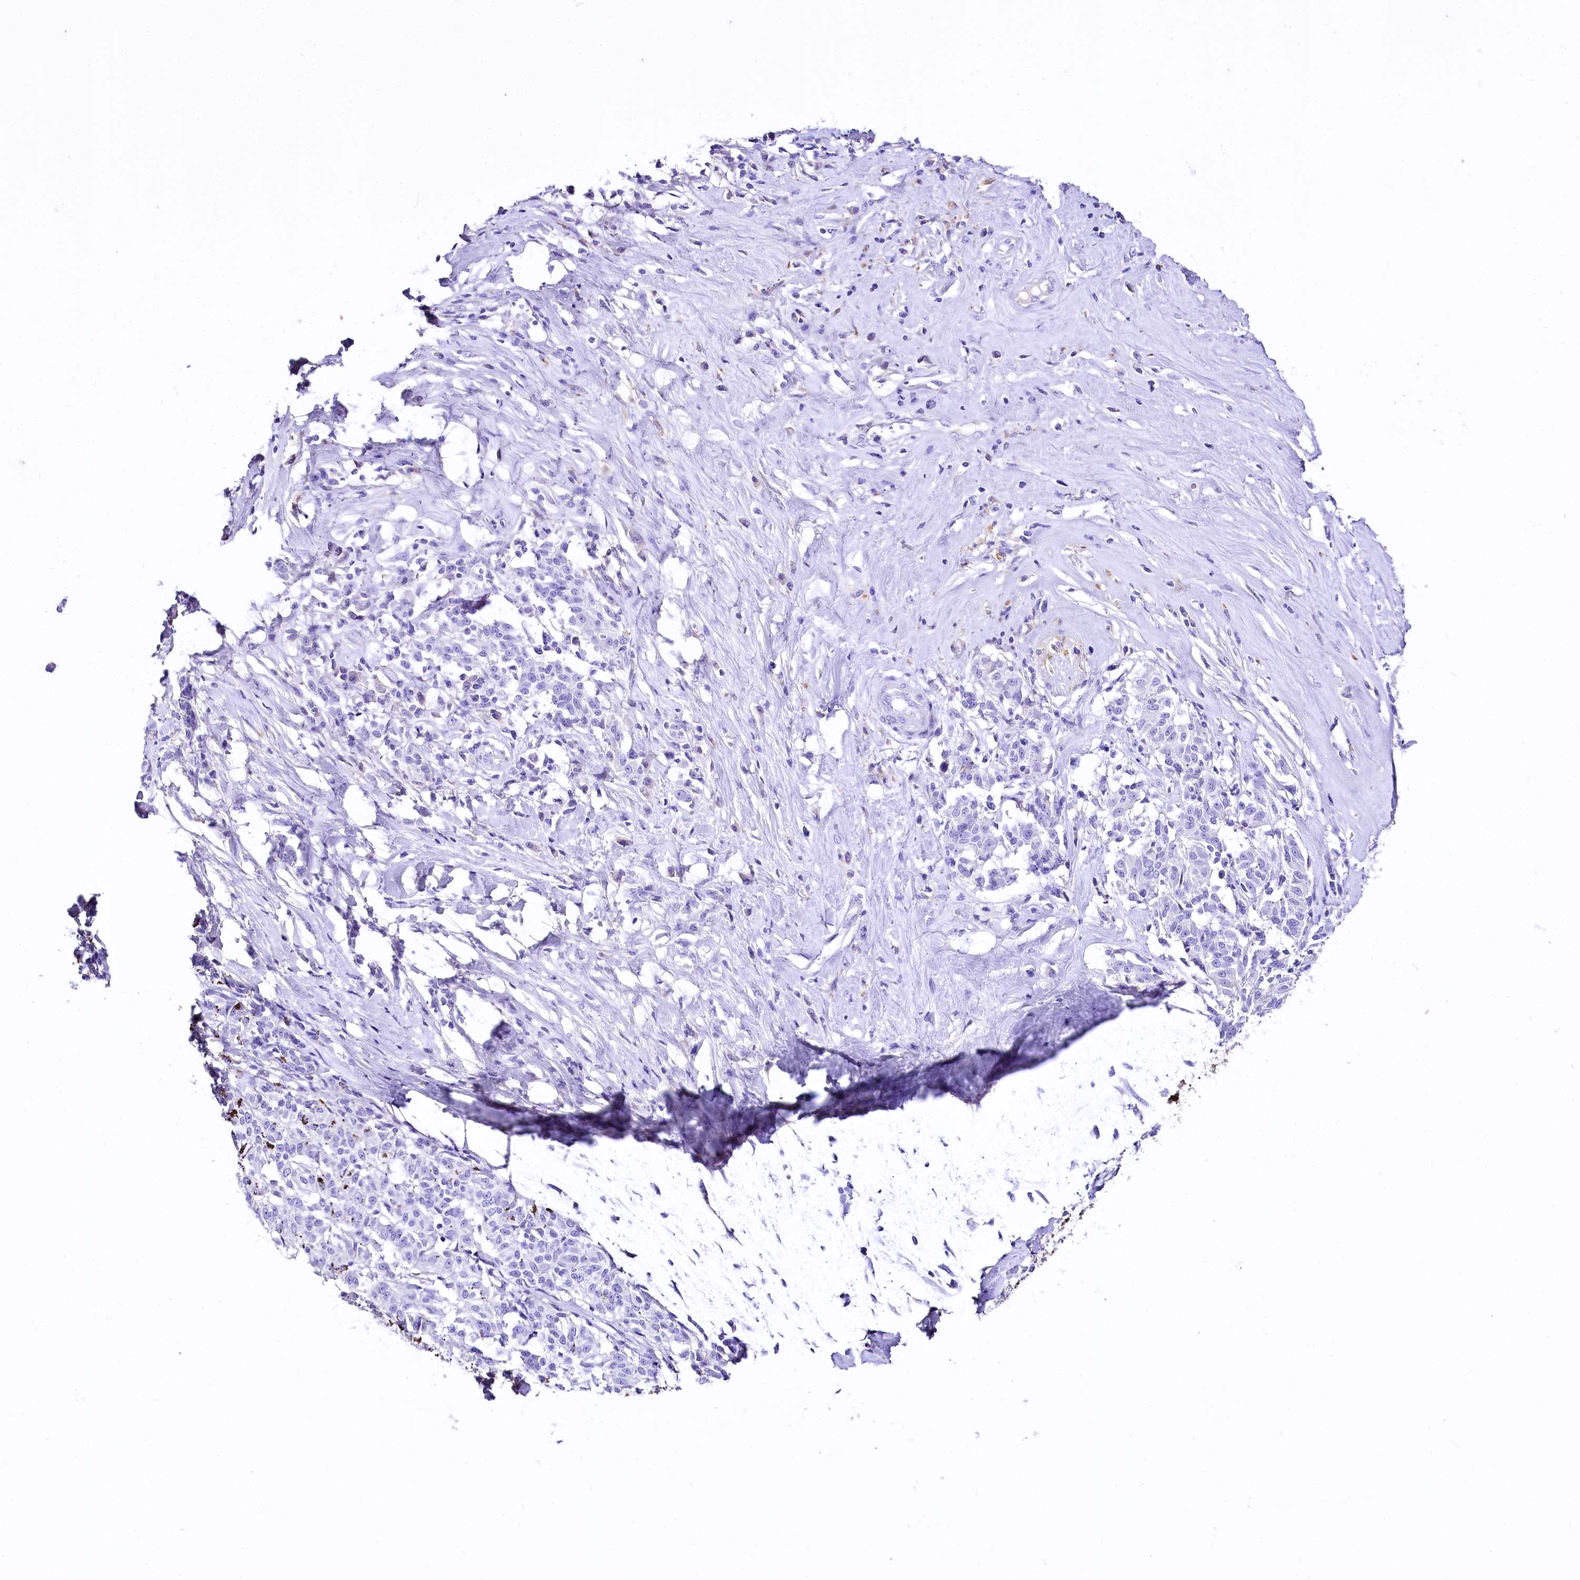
{"staining": {"intensity": "negative", "quantity": "none", "location": "none"}, "tissue": "melanoma", "cell_type": "Tumor cells", "image_type": "cancer", "snomed": [{"axis": "morphology", "description": "Malignant melanoma, NOS"}, {"axis": "topography", "description": "Skin"}], "caption": "This is an IHC histopathology image of malignant melanoma. There is no staining in tumor cells.", "gene": "A2ML1", "patient": {"sex": "female", "age": 72}}